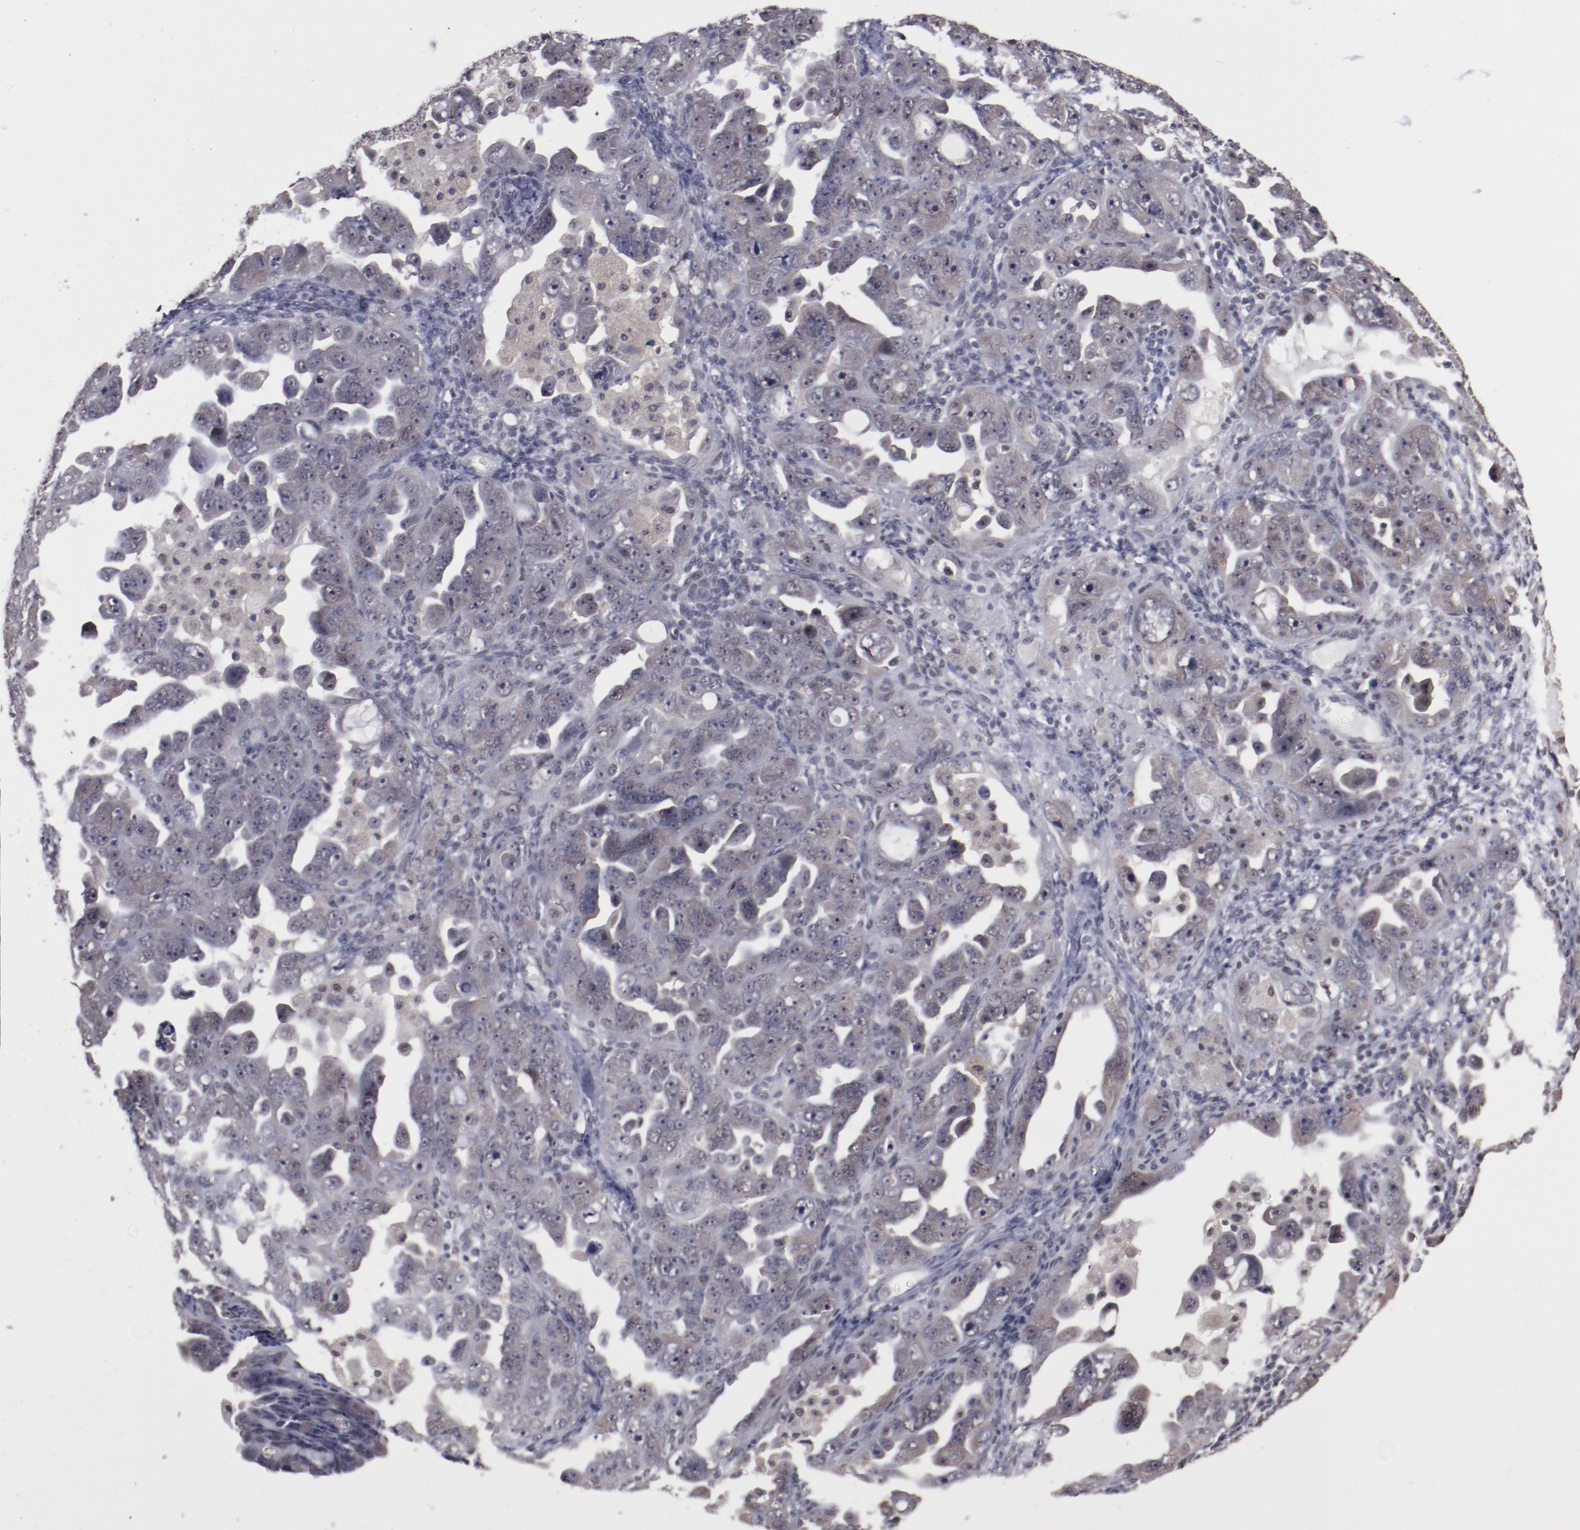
{"staining": {"intensity": "weak", "quantity": "25%-75%", "location": "cytoplasmic/membranous"}, "tissue": "ovarian cancer", "cell_type": "Tumor cells", "image_type": "cancer", "snomed": [{"axis": "morphology", "description": "Cystadenocarcinoma, serous, NOS"}, {"axis": "topography", "description": "Ovary"}], "caption": "Protein analysis of serous cystadenocarcinoma (ovarian) tissue exhibits weak cytoplasmic/membranous positivity in approximately 25%-75% of tumor cells. Using DAB (brown) and hematoxylin (blue) stains, captured at high magnification using brightfield microscopy.", "gene": "ARNT", "patient": {"sex": "female", "age": 66}}